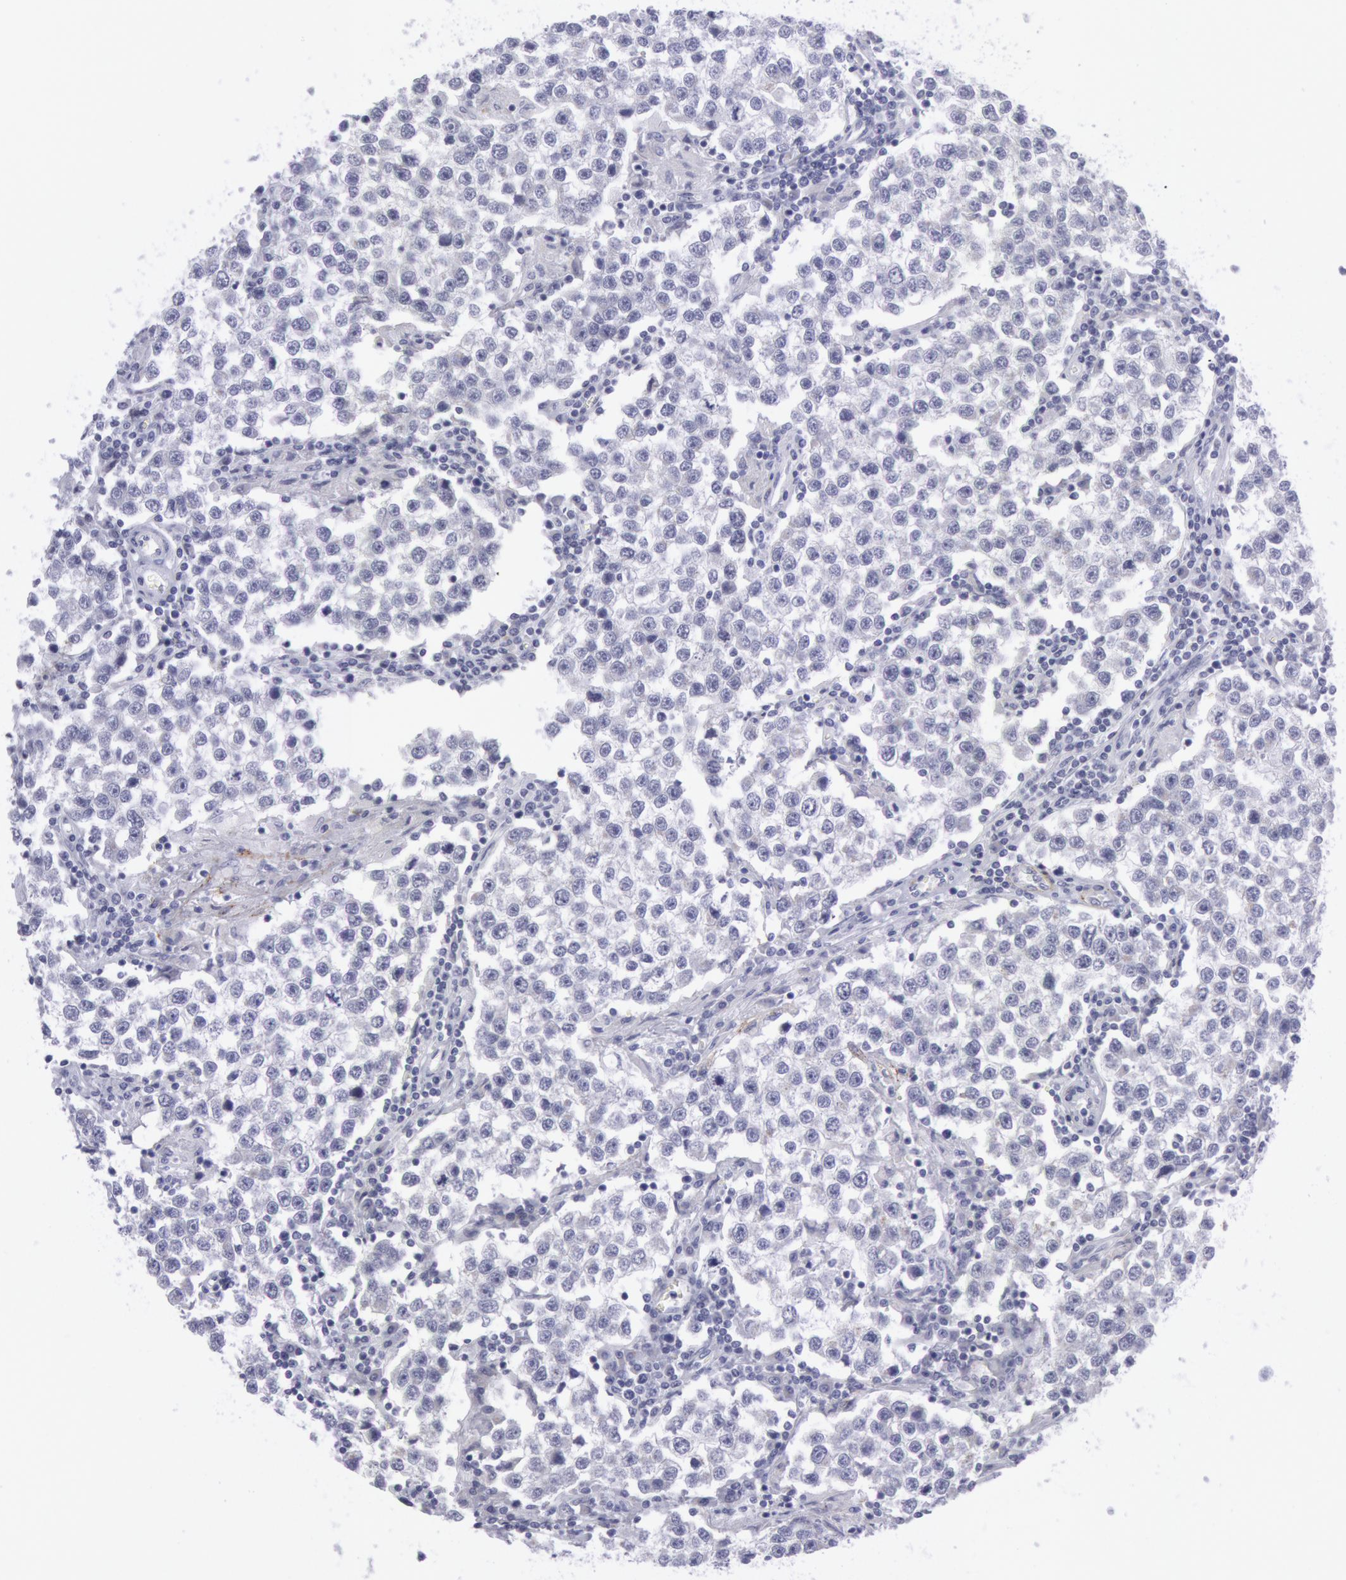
{"staining": {"intensity": "negative", "quantity": "none", "location": "none"}, "tissue": "testis cancer", "cell_type": "Tumor cells", "image_type": "cancer", "snomed": [{"axis": "morphology", "description": "Seminoma, NOS"}, {"axis": "topography", "description": "Testis"}], "caption": "High power microscopy image of an immunohistochemistry image of seminoma (testis), revealing no significant staining in tumor cells.", "gene": "CDH13", "patient": {"sex": "male", "age": 36}}